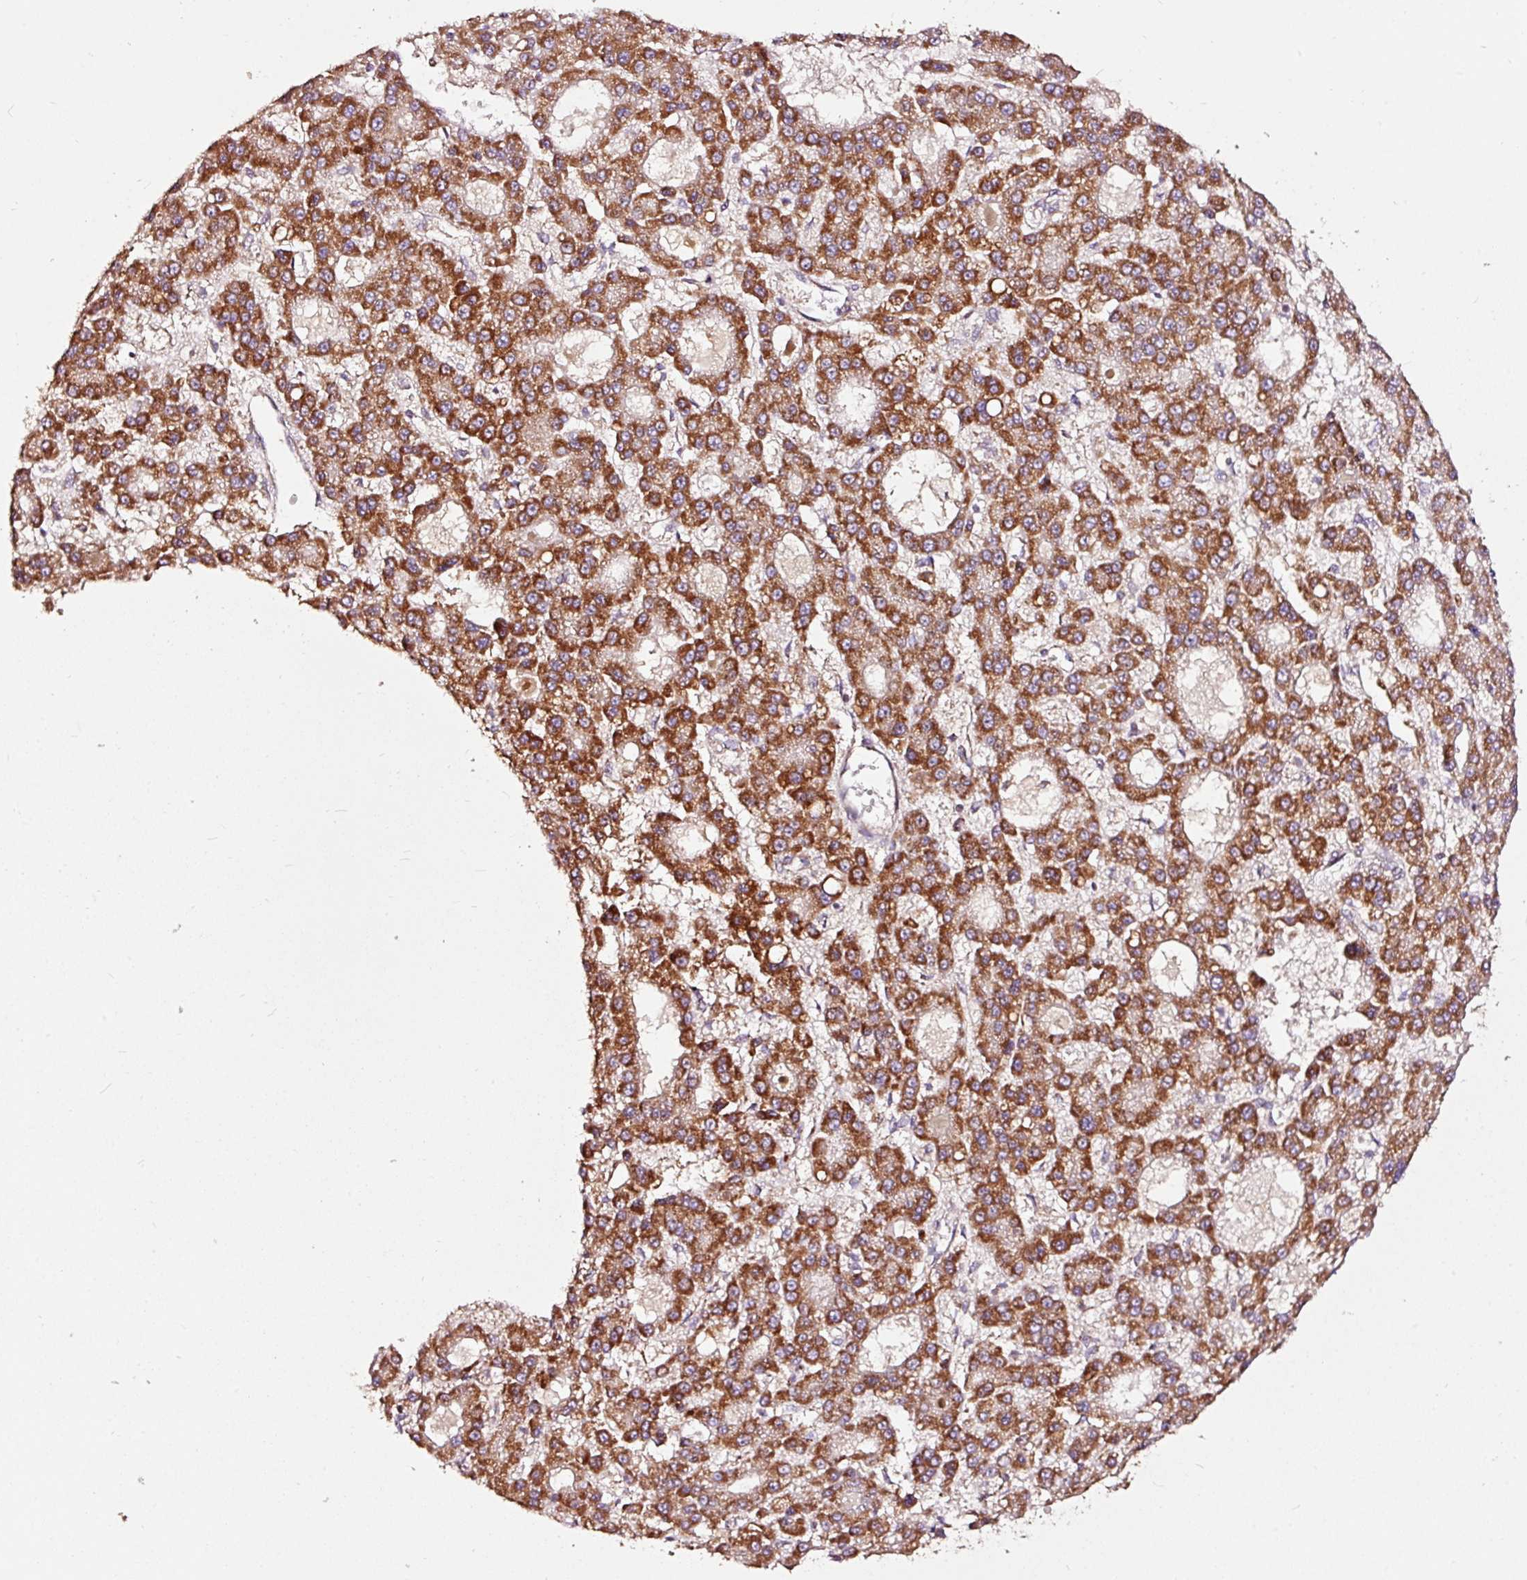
{"staining": {"intensity": "strong", "quantity": ">75%", "location": "cytoplasmic/membranous"}, "tissue": "liver cancer", "cell_type": "Tumor cells", "image_type": "cancer", "snomed": [{"axis": "morphology", "description": "Carcinoma, Hepatocellular, NOS"}, {"axis": "topography", "description": "Liver"}], "caption": "Immunohistochemical staining of human hepatocellular carcinoma (liver) exhibits strong cytoplasmic/membranous protein positivity in about >75% of tumor cells.", "gene": "TPM1", "patient": {"sex": "male", "age": 70}}